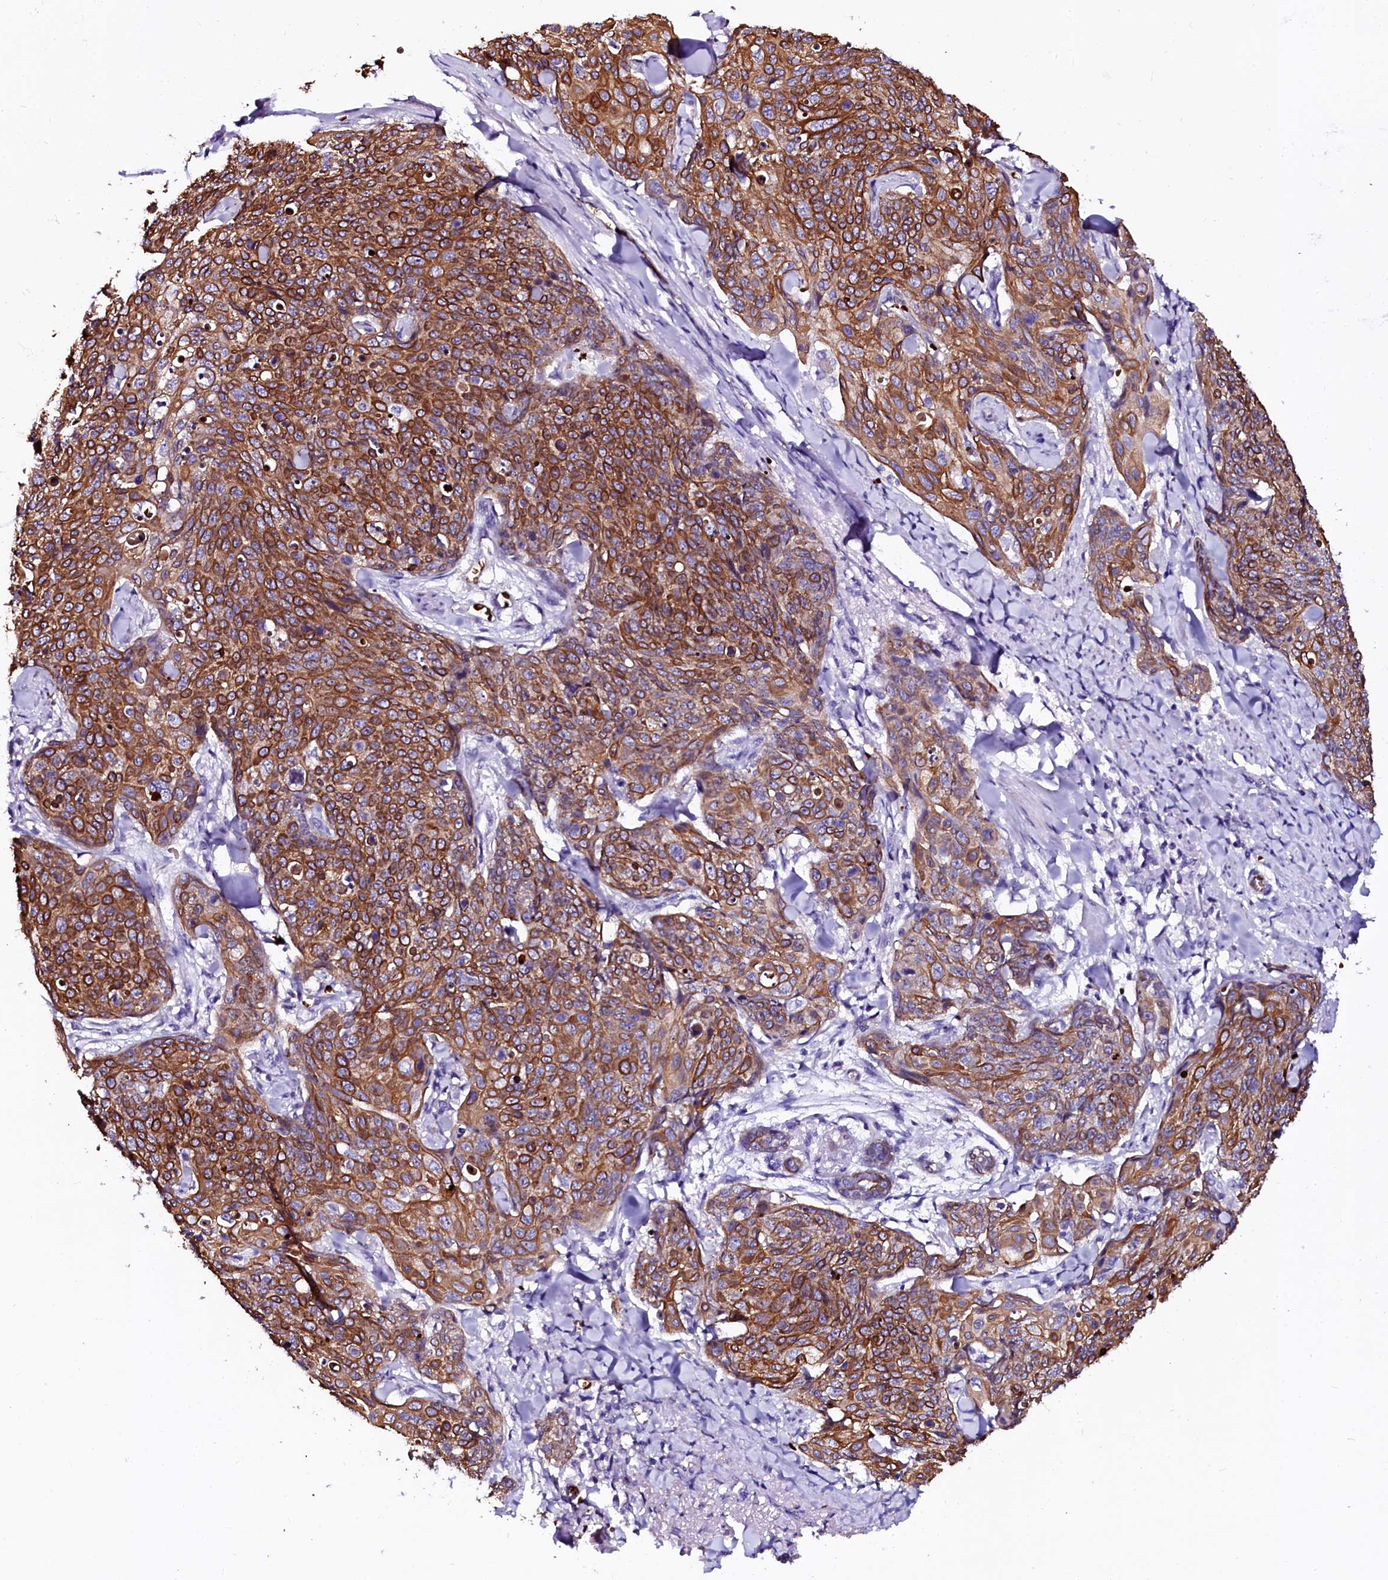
{"staining": {"intensity": "moderate", "quantity": ">75%", "location": "cytoplasmic/membranous"}, "tissue": "skin cancer", "cell_type": "Tumor cells", "image_type": "cancer", "snomed": [{"axis": "morphology", "description": "Squamous cell carcinoma, NOS"}, {"axis": "topography", "description": "Skin"}, {"axis": "topography", "description": "Vulva"}], "caption": "Immunohistochemistry staining of skin squamous cell carcinoma, which reveals medium levels of moderate cytoplasmic/membranous positivity in approximately >75% of tumor cells indicating moderate cytoplasmic/membranous protein expression. The staining was performed using DAB (3,3'-diaminobenzidine) (brown) for protein detection and nuclei were counterstained in hematoxylin (blue).", "gene": "CTDSPL2", "patient": {"sex": "female", "age": 85}}